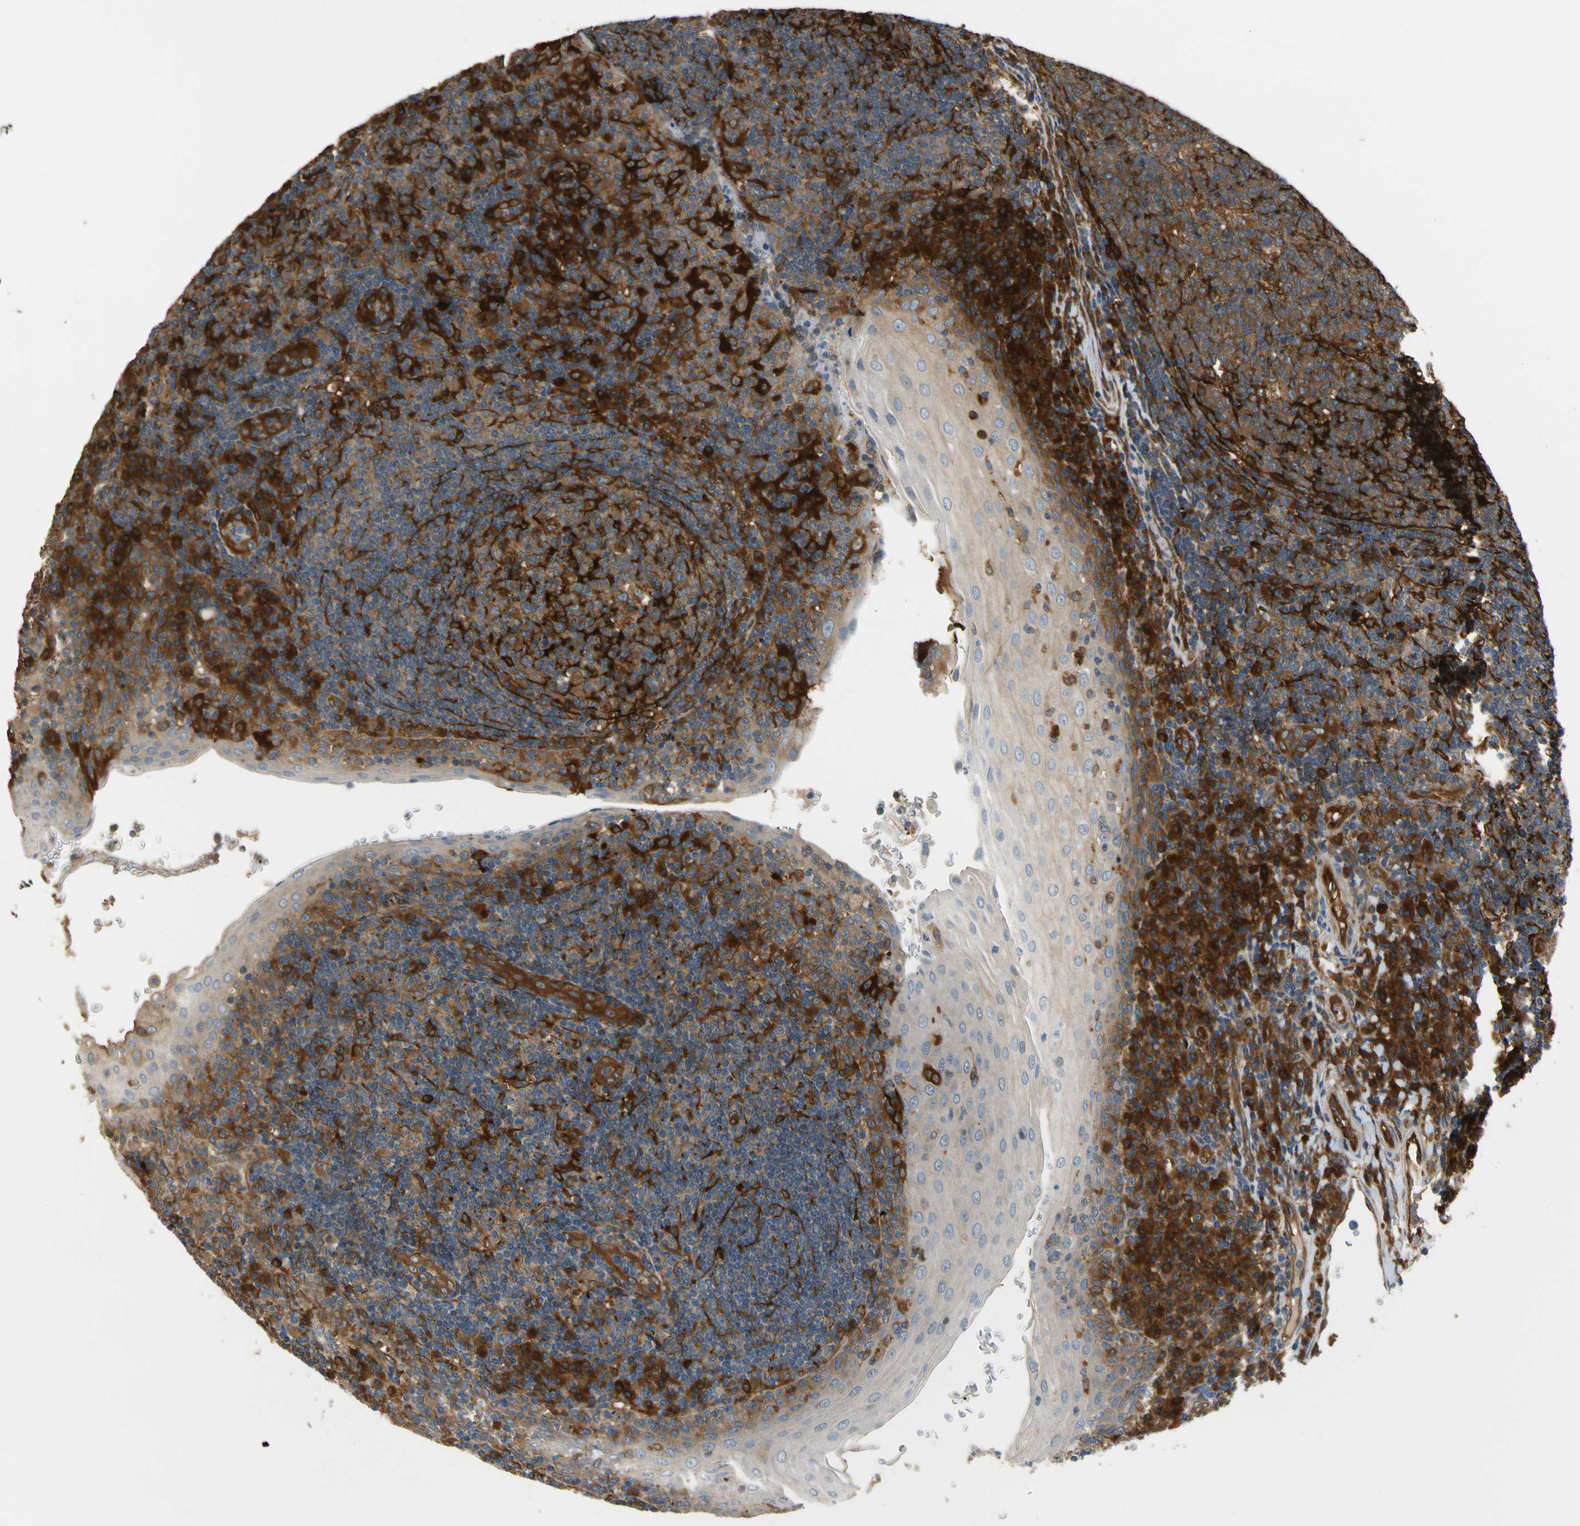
{"staining": {"intensity": "moderate", "quantity": ">75%", "location": "cytoplasmic/membranous"}, "tissue": "tonsil", "cell_type": "Germinal center cells", "image_type": "normal", "snomed": [{"axis": "morphology", "description": "Normal tissue, NOS"}, {"axis": "topography", "description": "Tonsil"}], "caption": "DAB (3,3'-diaminobenzidine) immunohistochemical staining of normal tonsil demonstrates moderate cytoplasmic/membranous protein expression in approximately >75% of germinal center cells.", "gene": "PARP14", "patient": {"sex": "female", "age": 40}}